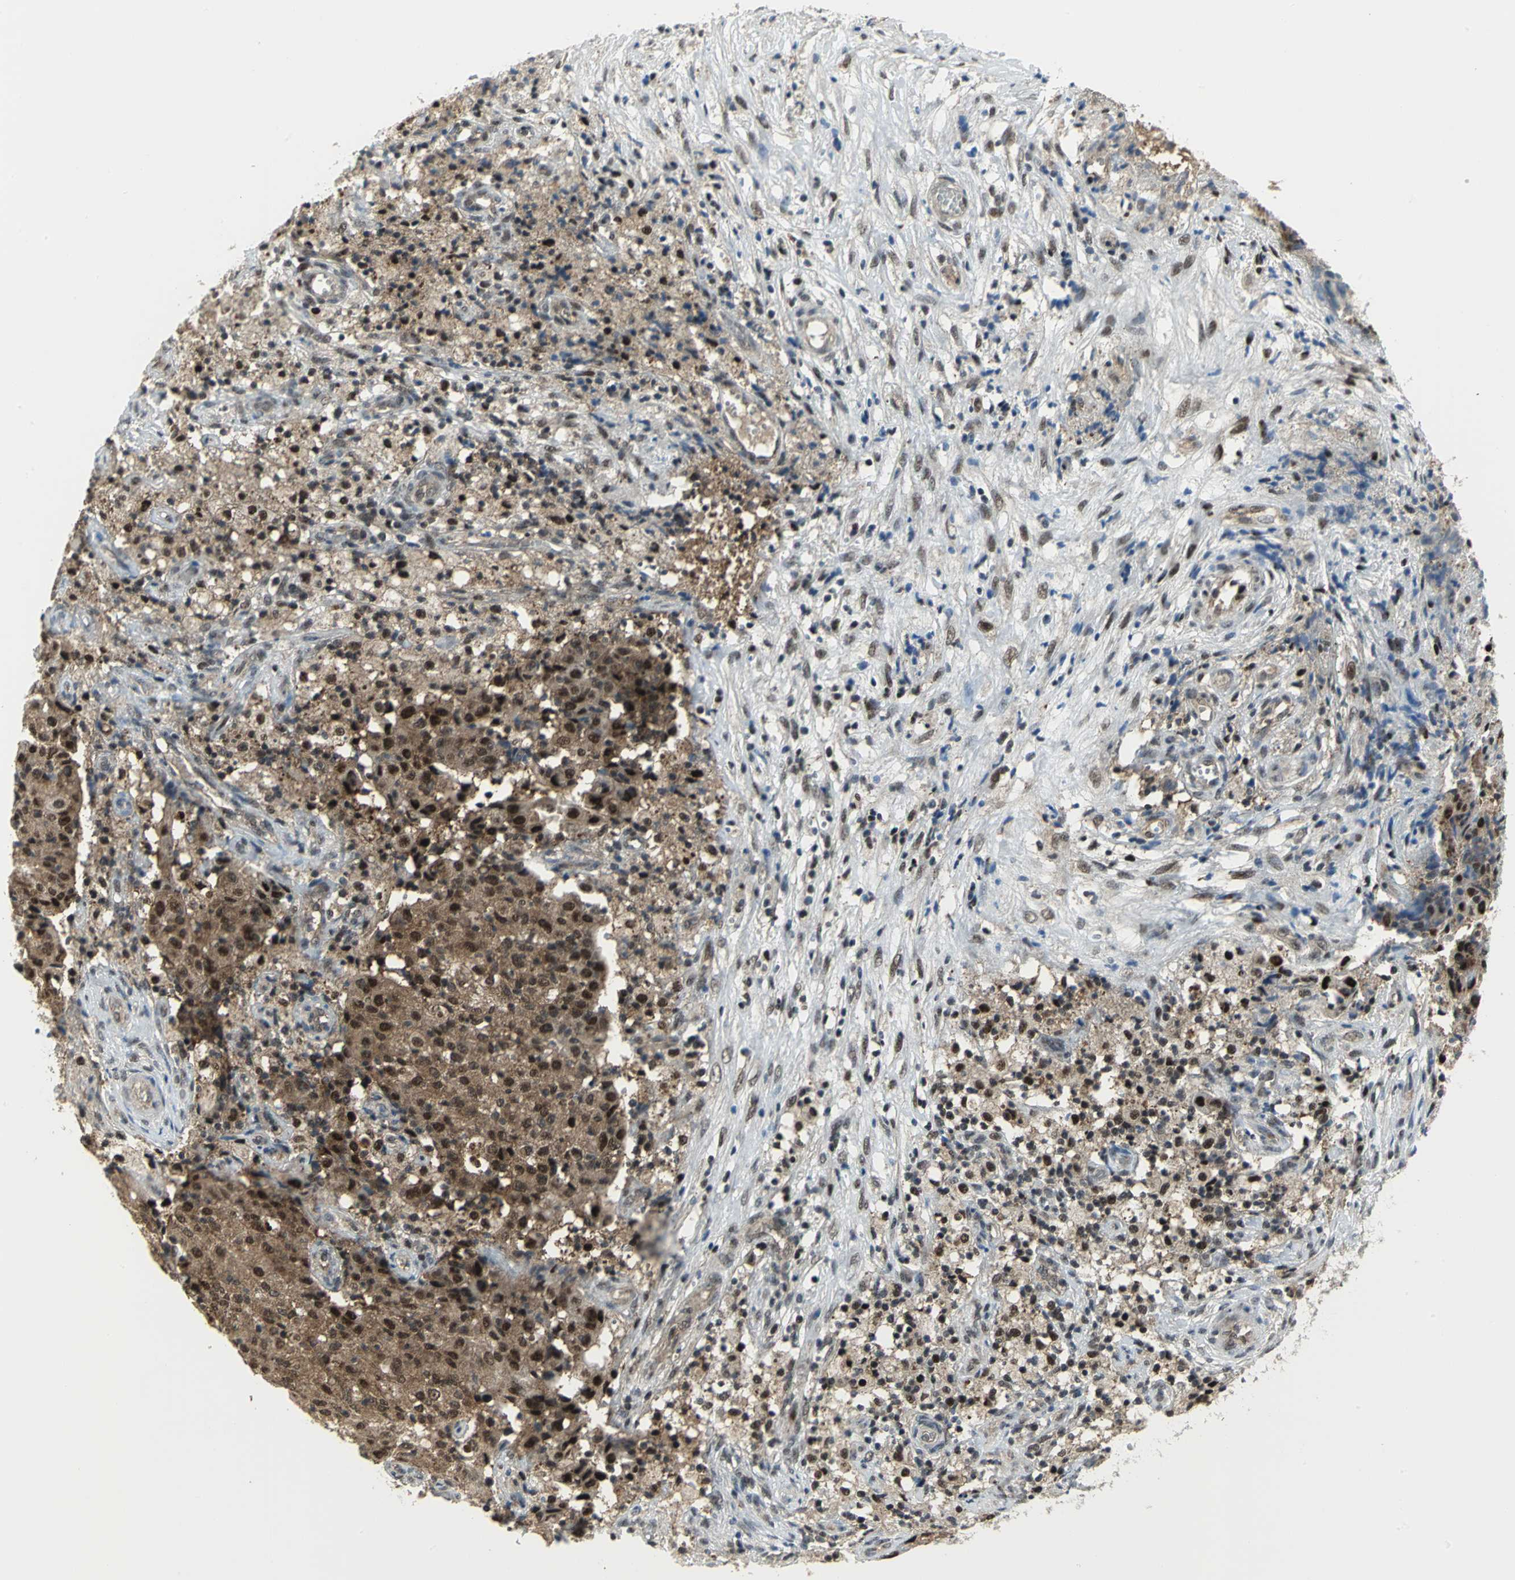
{"staining": {"intensity": "strong", "quantity": ">75%", "location": "nuclear"}, "tissue": "ovarian cancer", "cell_type": "Tumor cells", "image_type": "cancer", "snomed": [{"axis": "morphology", "description": "Carcinoma, endometroid"}, {"axis": "topography", "description": "Ovary"}], "caption": "This is an image of IHC staining of ovarian cancer, which shows strong positivity in the nuclear of tumor cells.", "gene": "PSMA4", "patient": {"sex": "female", "age": 42}}